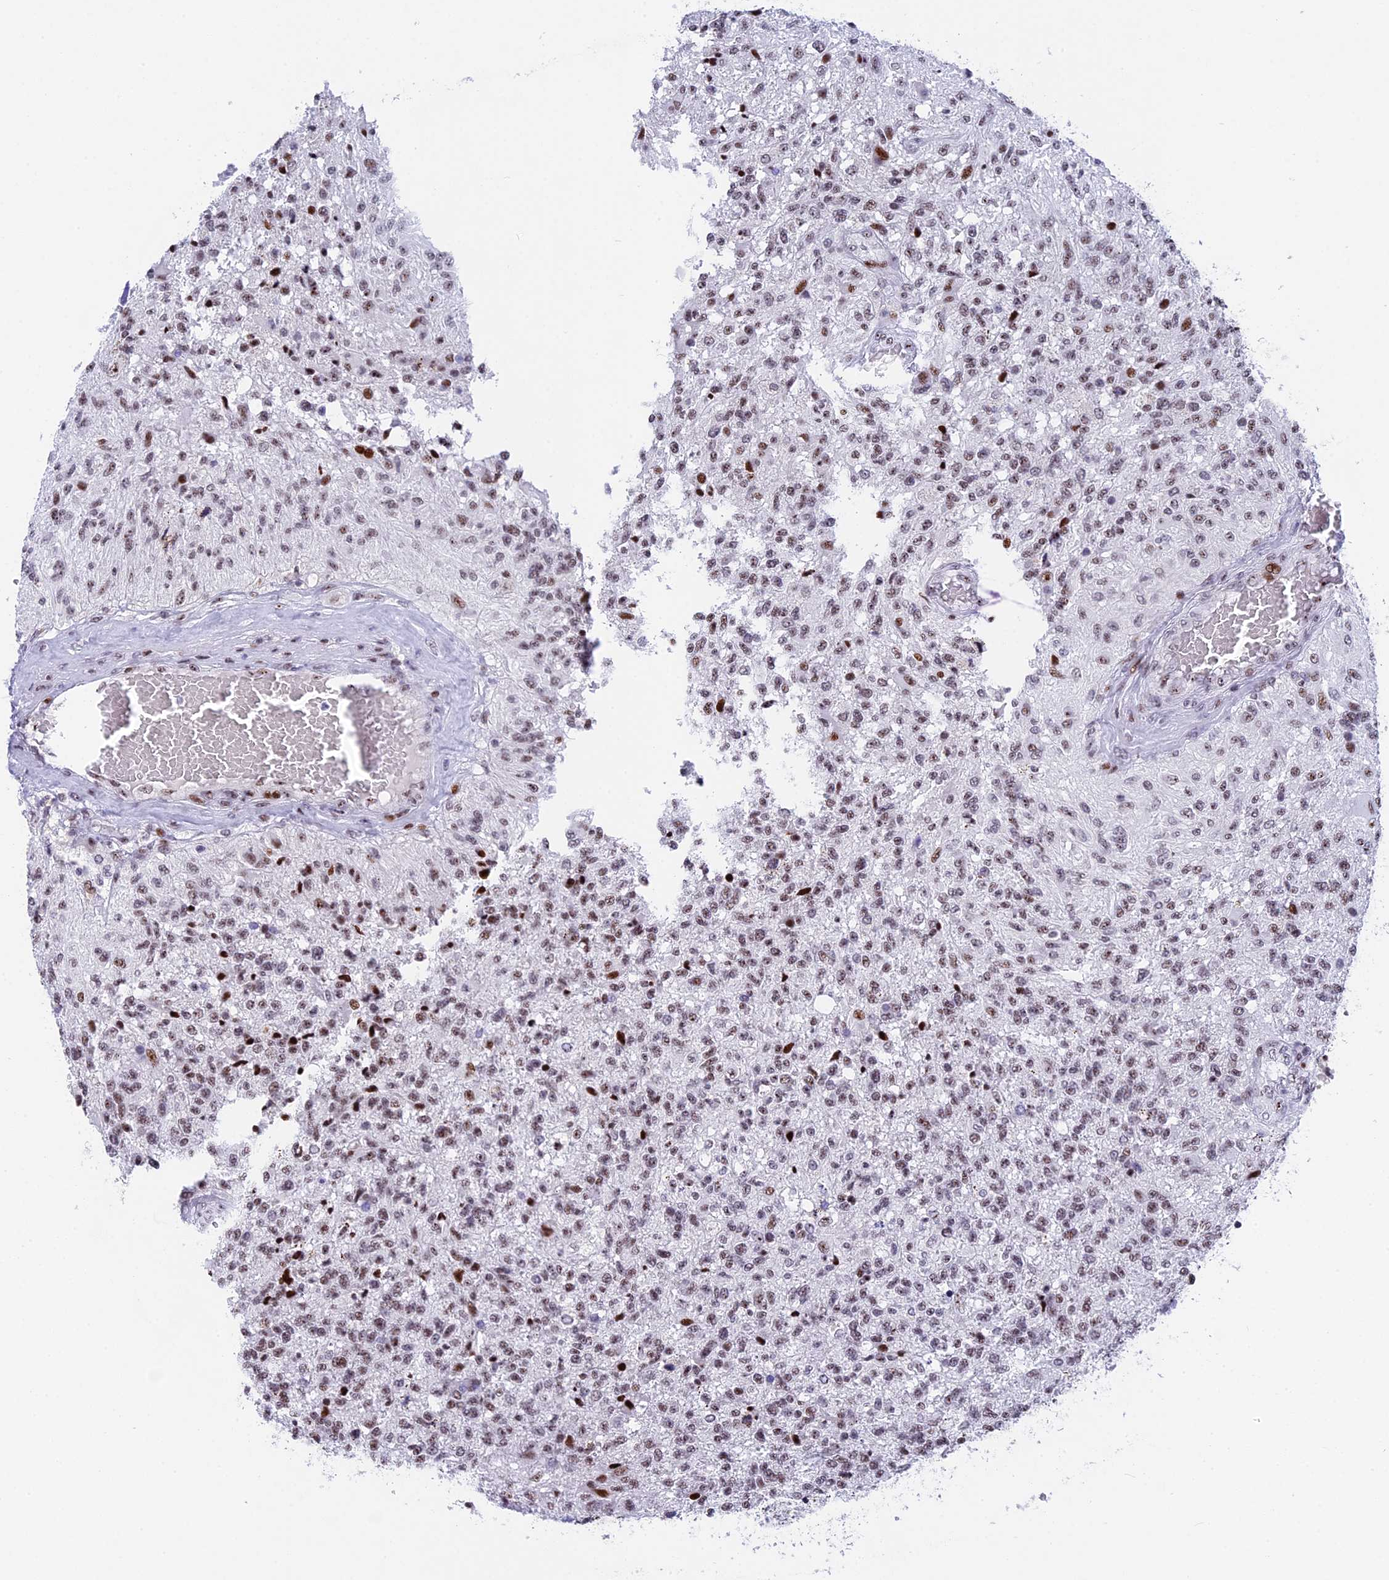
{"staining": {"intensity": "weak", "quantity": ">75%", "location": "nuclear"}, "tissue": "glioma", "cell_type": "Tumor cells", "image_type": "cancer", "snomed": [{"axis": "morphology", "description": "Glioma, malignant, High grade"}, {"axis": "topography", "description": "Brain"}], "caption": "There is low levels of weak nuclear positivity in tumor cells of high-grade glioma (malignant), as demonstrated by immunohistochemical staining (brown color).", "gene": "NSA2", "patient": {"sex": "male", "age": 56}}